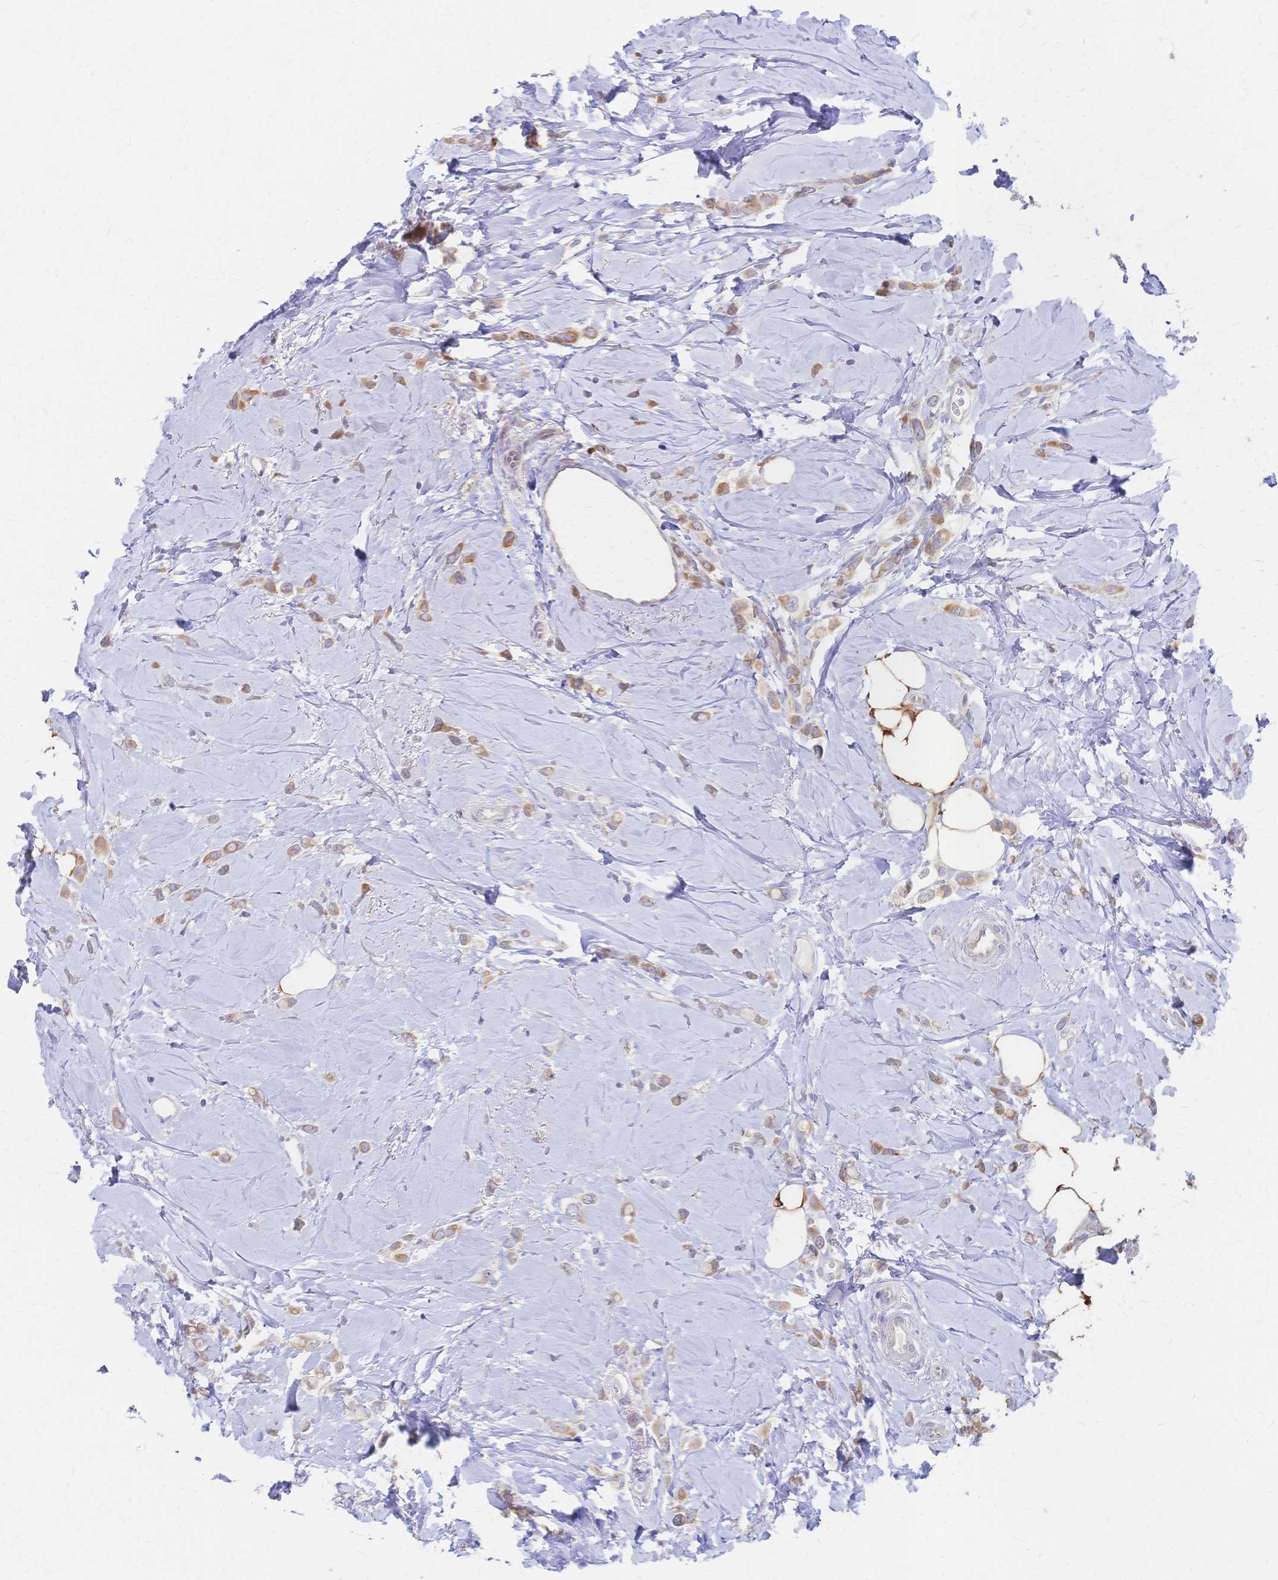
{"staining": {"intensity": "moderate", "quantity": ">75%", "location": "cytoplasmic/membranous"}, "tissue": "breast cancer", "cell_type": "Tumor cells", "image_type": "cancer", "snomed": [{"axis": "morphology", "description": "Lobular carcinoma"}, {"axis": "topography", "description": "Breast"}], "caption": "Protein positivity by immunohistochemistry shows moderate cytoplasmic/membranous staining in approximately >75% of tumor cells in breast cancer.", "gene": "CYB5A", "patient": {"sex": "female", "age": 66}}